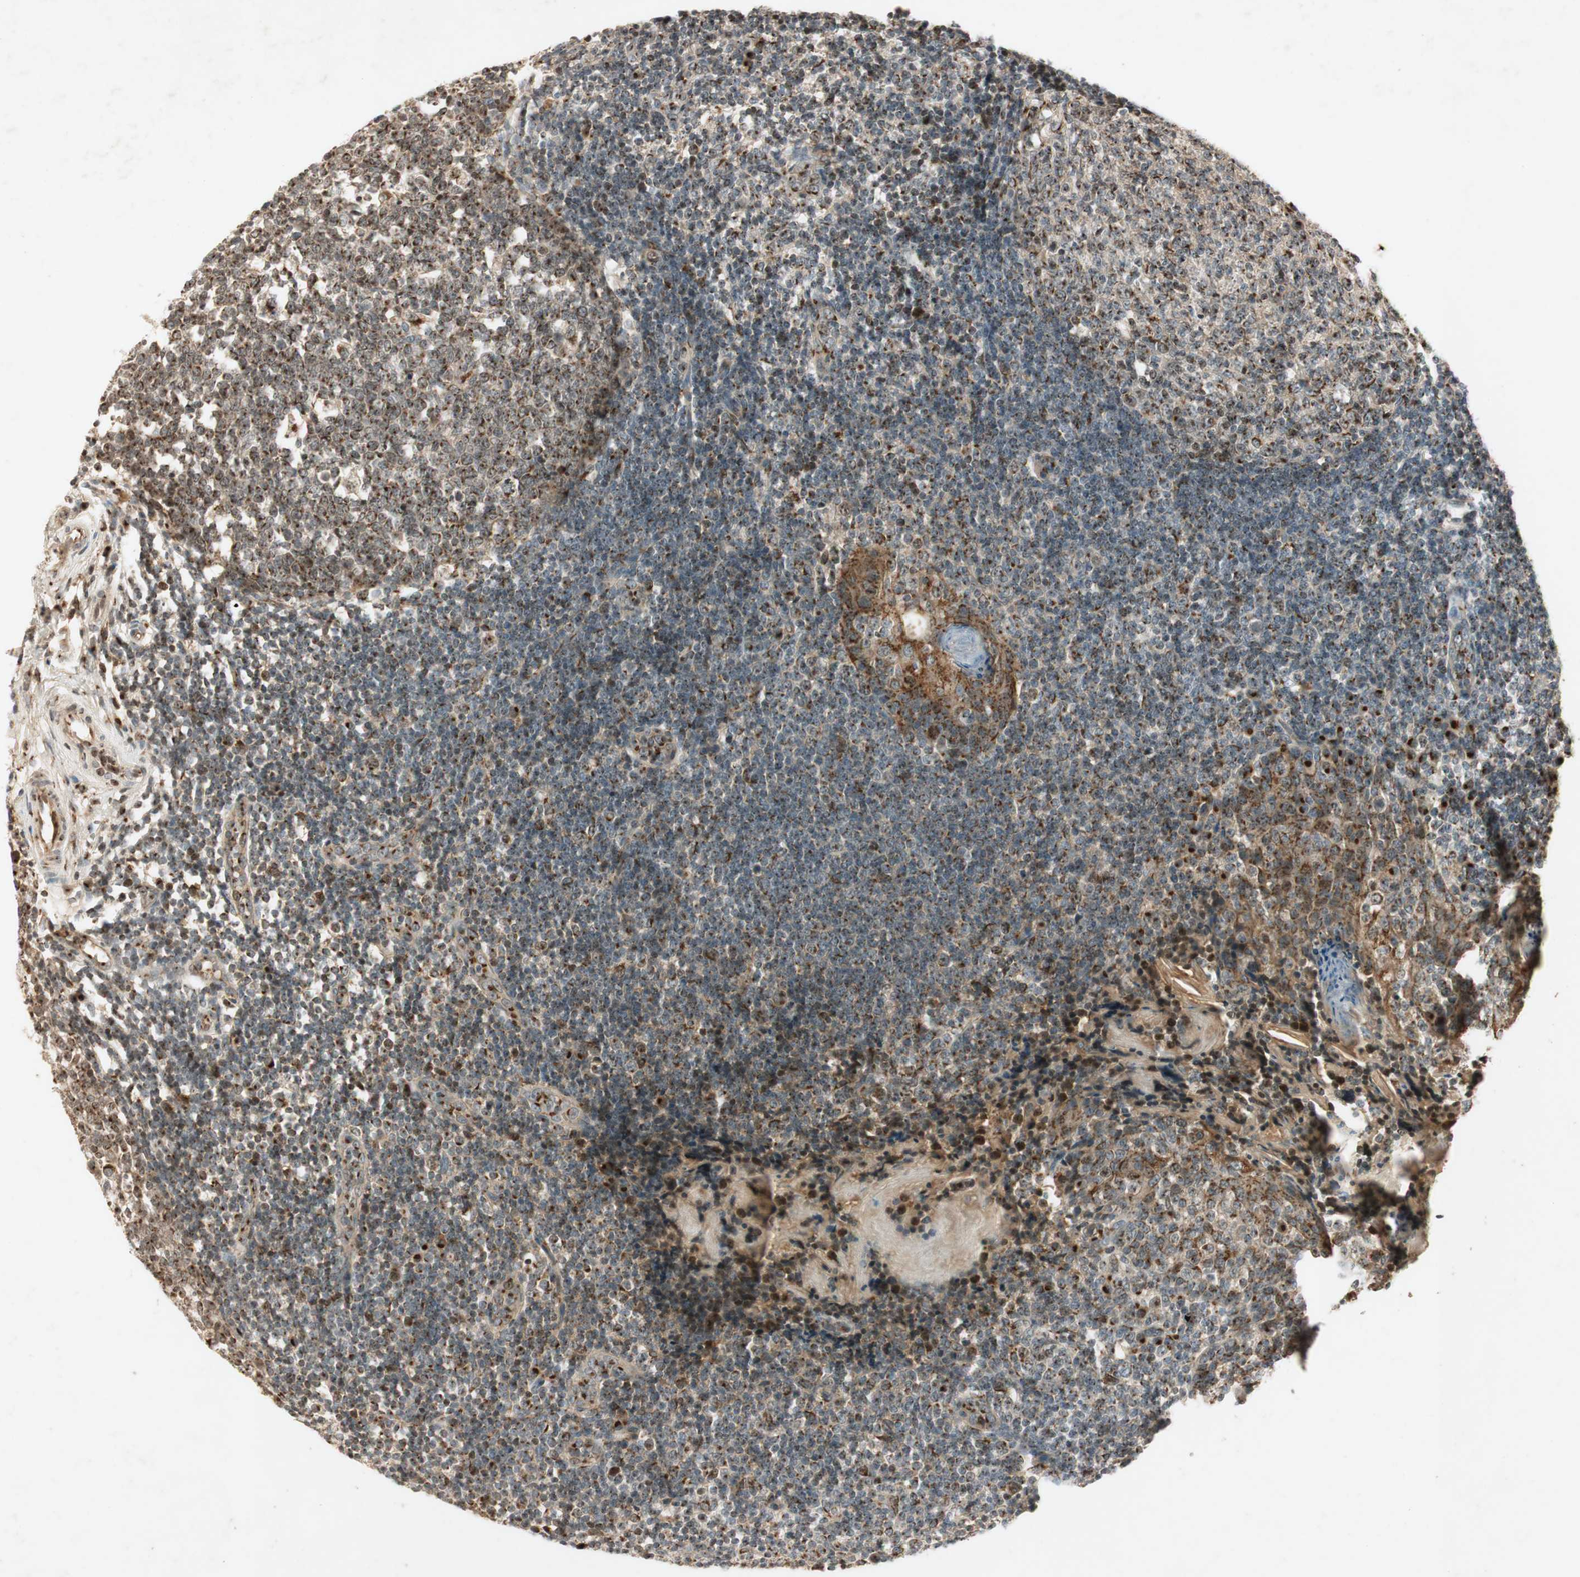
{"staining": {"intensity": "moderate", "quantity": "25%-75%", "location": "cytoplasmic/membranous"}, "tissue": "tonsil", "cell_type": "Germinal center cells", "image_type": "normal", "snomed": [{"axis": "morphology", "description": "Normal tissue, NOS"}, {"axis": "topography", "description": "Tonsil"}], "caption": "Moderate cytoplasmic/membranous staining for a protein is seen in about 25%-75% of germinal center cells of normal tonsil using IHC.", "gene": "NEO1", "patient": {"sex": "female", "age": 19}}